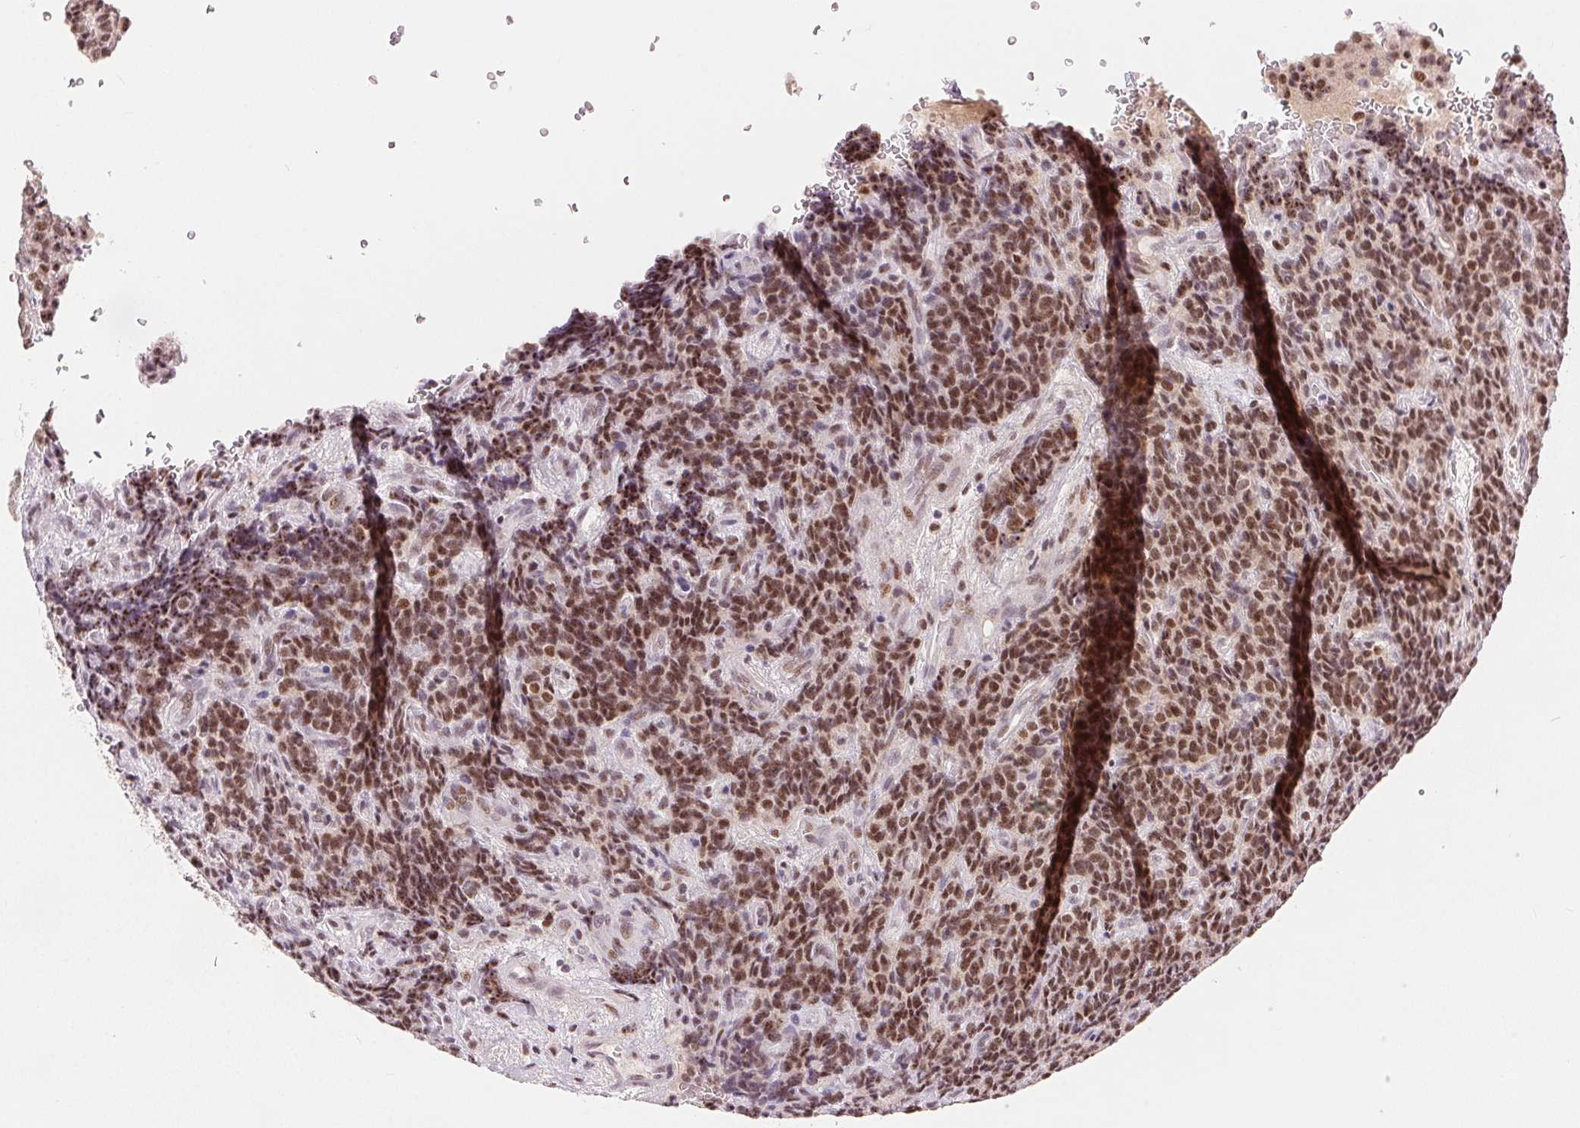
{"staining": {"intensity": "moderate", "quantity": ">75%", "location": "nuclear"}, "tissue": "carcinoid", "cell_type": "Tumor cells", "image_type": "cancer", "snomed": [{"axis": "morphology", "description": "Carcinoid, malignant, NOS"}, {"axis": "topography", "description": "Pancreas"}], "caption": "This micrograph shows carcinoid stained with immunohistochemistry (IHC) to label a protein in brown. The nuclear of tumor cells show moderate positivity for the protein. Nuclei are counter-stained blue.", "gene": "ZNF703", "patient": {"sex": "male", "age": 36}}